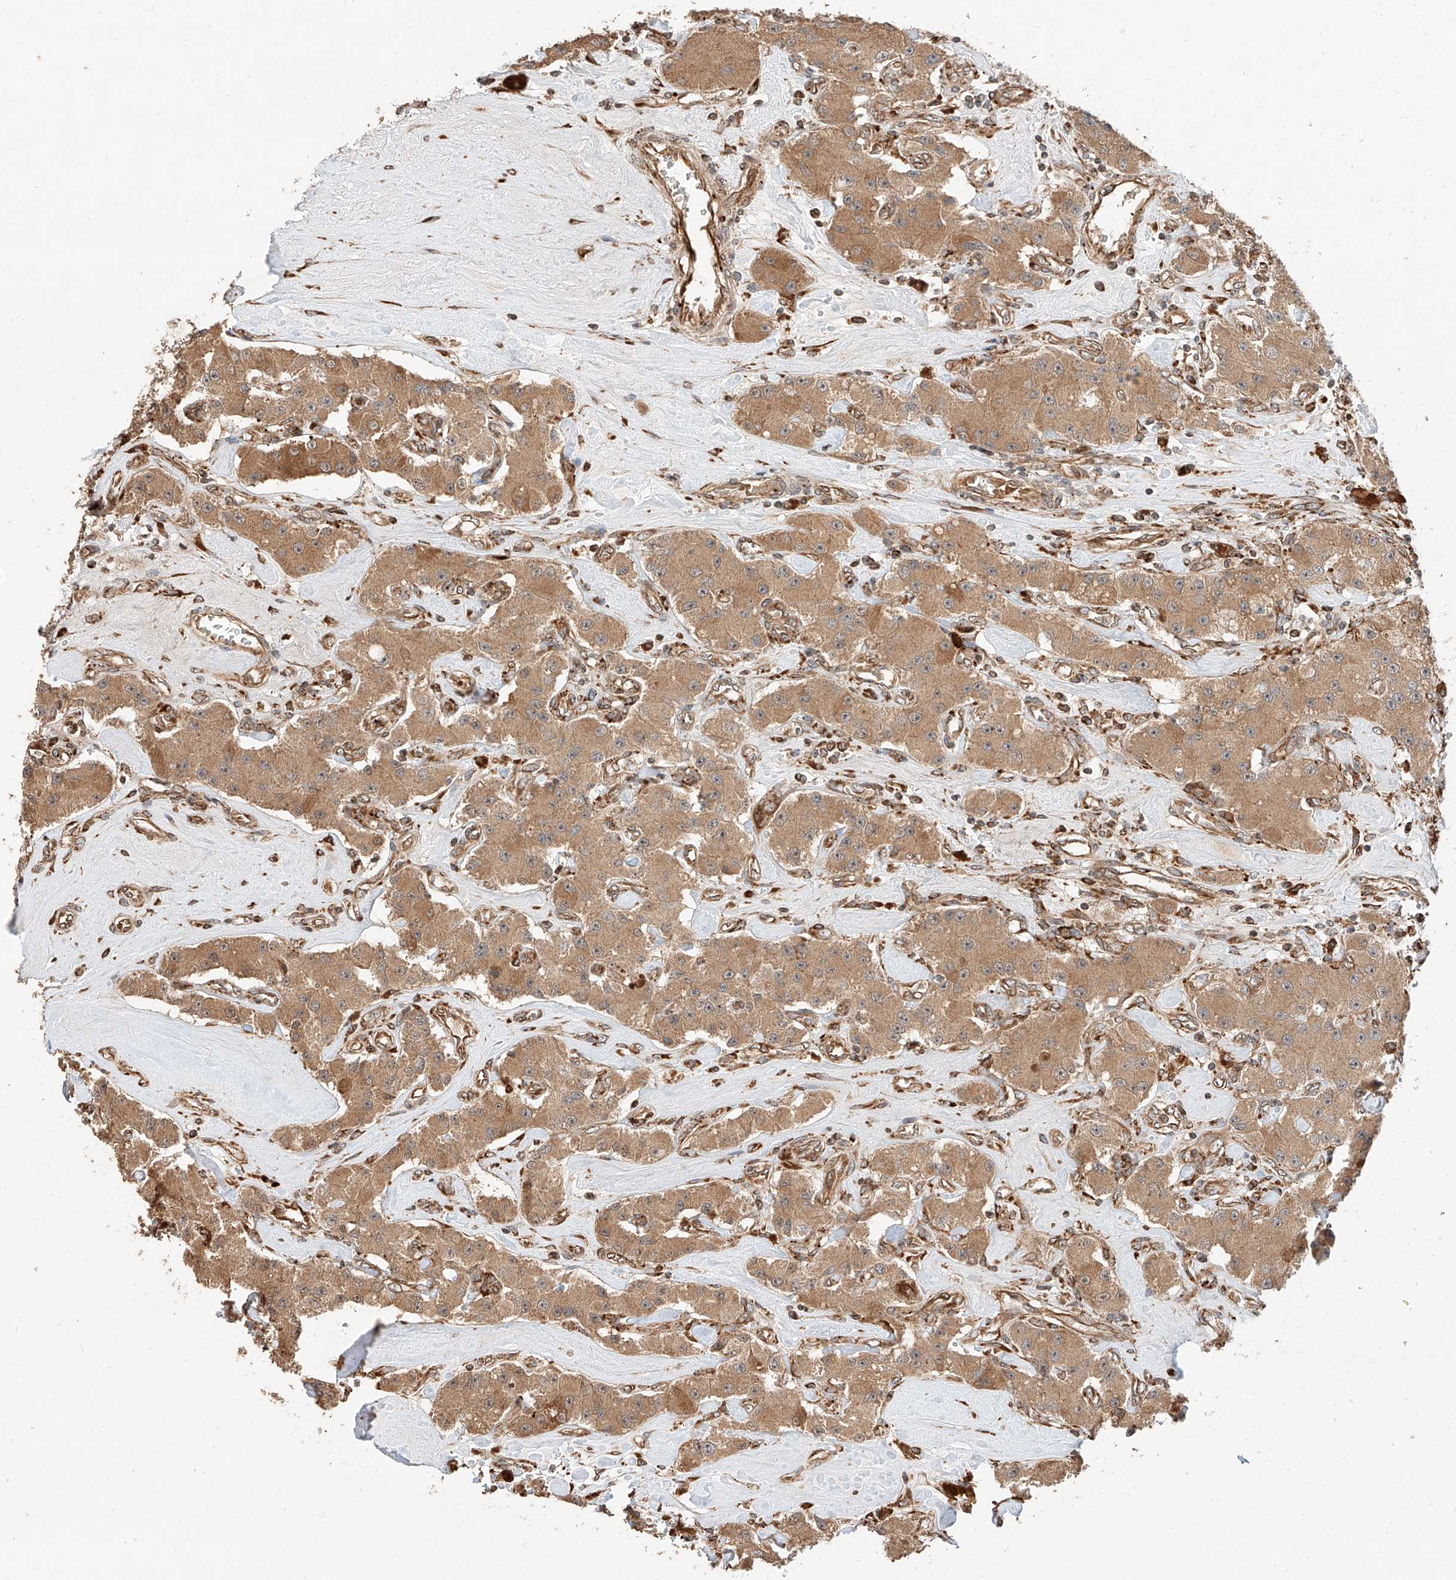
{"staining": {"intensity": "moderate", "quantity": ">75%", "location": "cytoplasmic/membranous"}, "tissue": "carcinoid", "cell_type": "Tumor cells", "image_type": "cancer", "snomed": [{"axis": "morphology", "description": "Carcinoid, malignant, NOS"}, {"axis": "topography", "description": "Pancreas"}], "caption": "DAB (3,3'-diaminobenzidine) immunohistochemical staining of malignant carcinoid exhibits moderate cytoplasmic/membranous protein positivity in about >75% of tumor cells.", "gene": "ZNF84", "patient": {"sex": "male", "age": 41}}